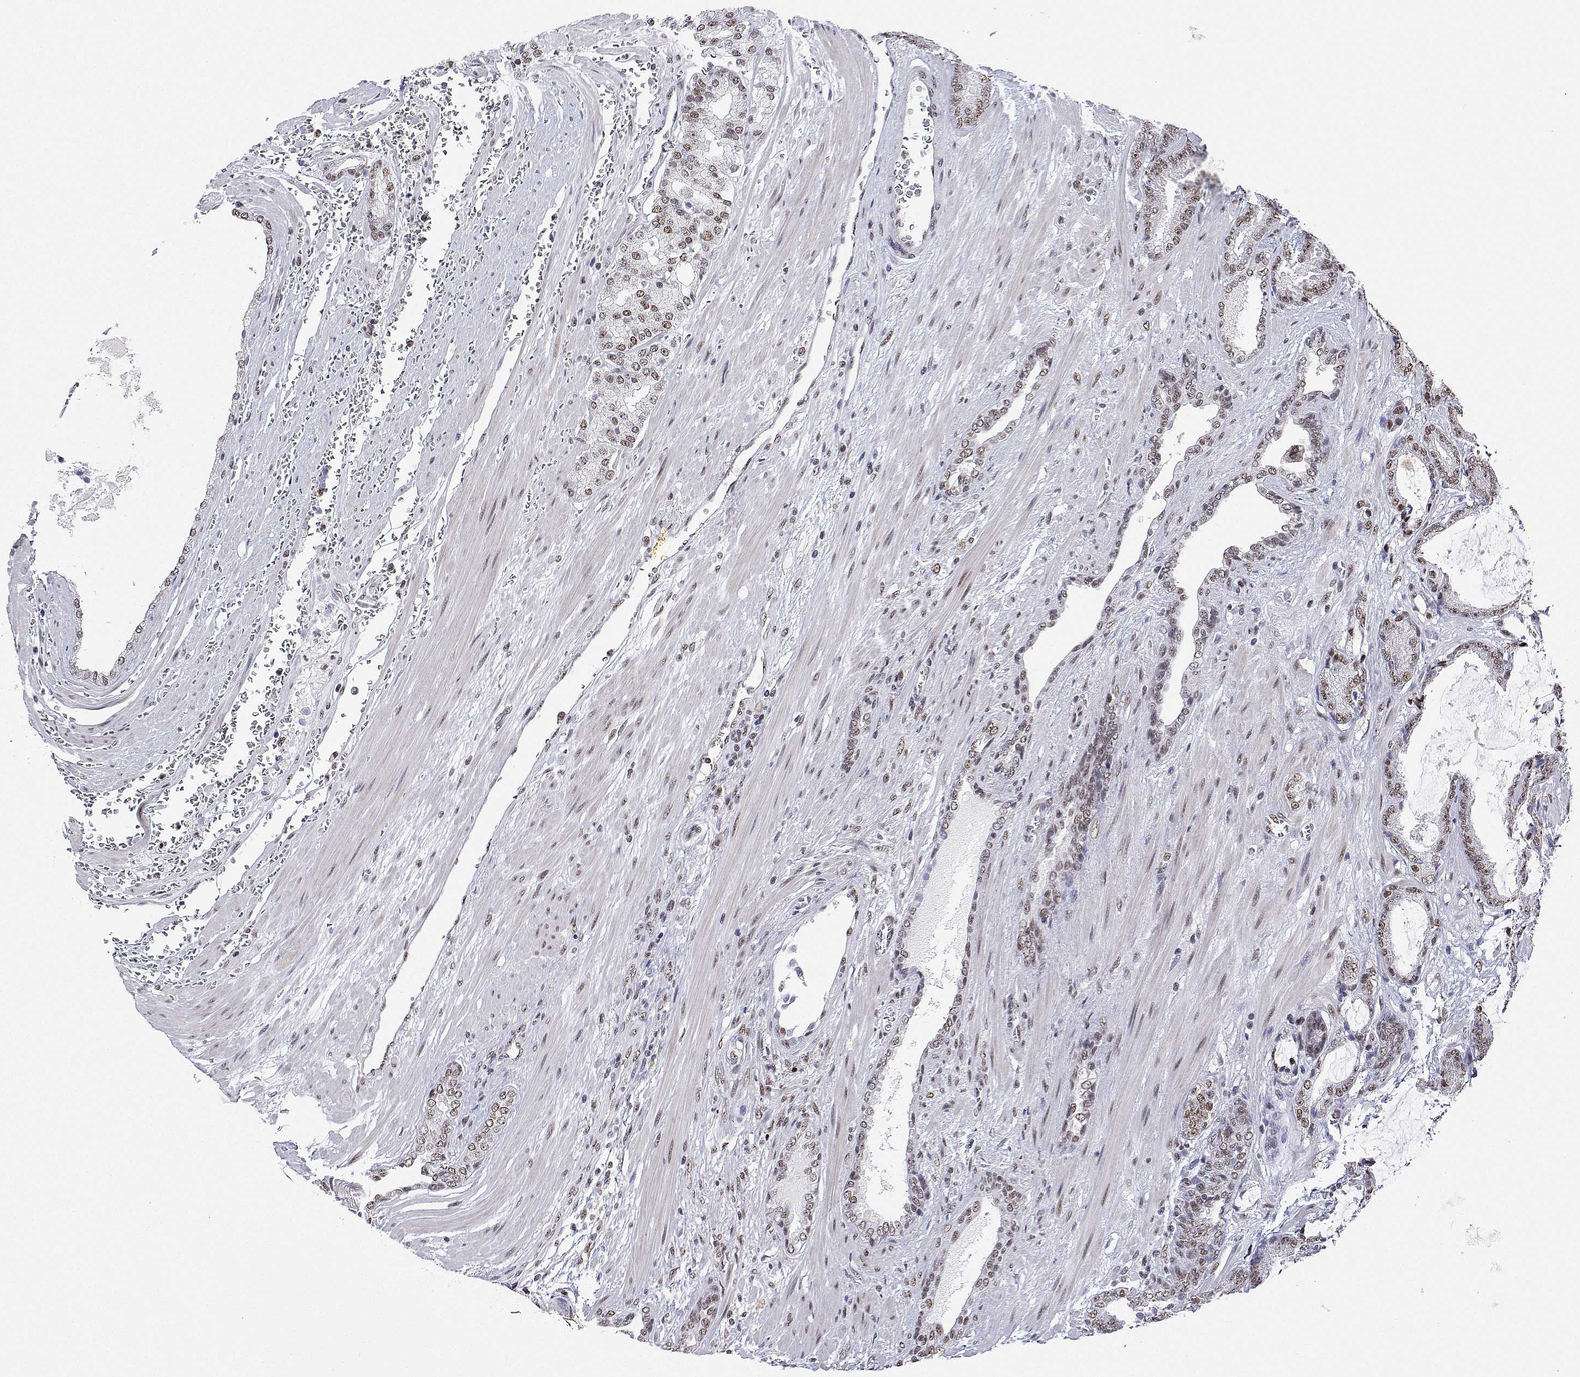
{"staining": {"intensity": "weak", "quantity": "25%-75%", "location": "nuclear"}, "tissue": "prostate cancer", "cell_type": "Tumor cells", "image_type": "cancer", "snomed": [{"axis": "morphology", "description": "Adenocarcinoma, High grade"}, {"axis": "topography", "description": "Prostate"}], "caption": "Approximately 25%-75% of tumor cells in human prostate high-grade adenocarcinoma display weak nuclear protein staining as visualized by brown immunohistochemical staining.", "gene": "ADAR", "patient": {"sex": "male", "age": 69}}